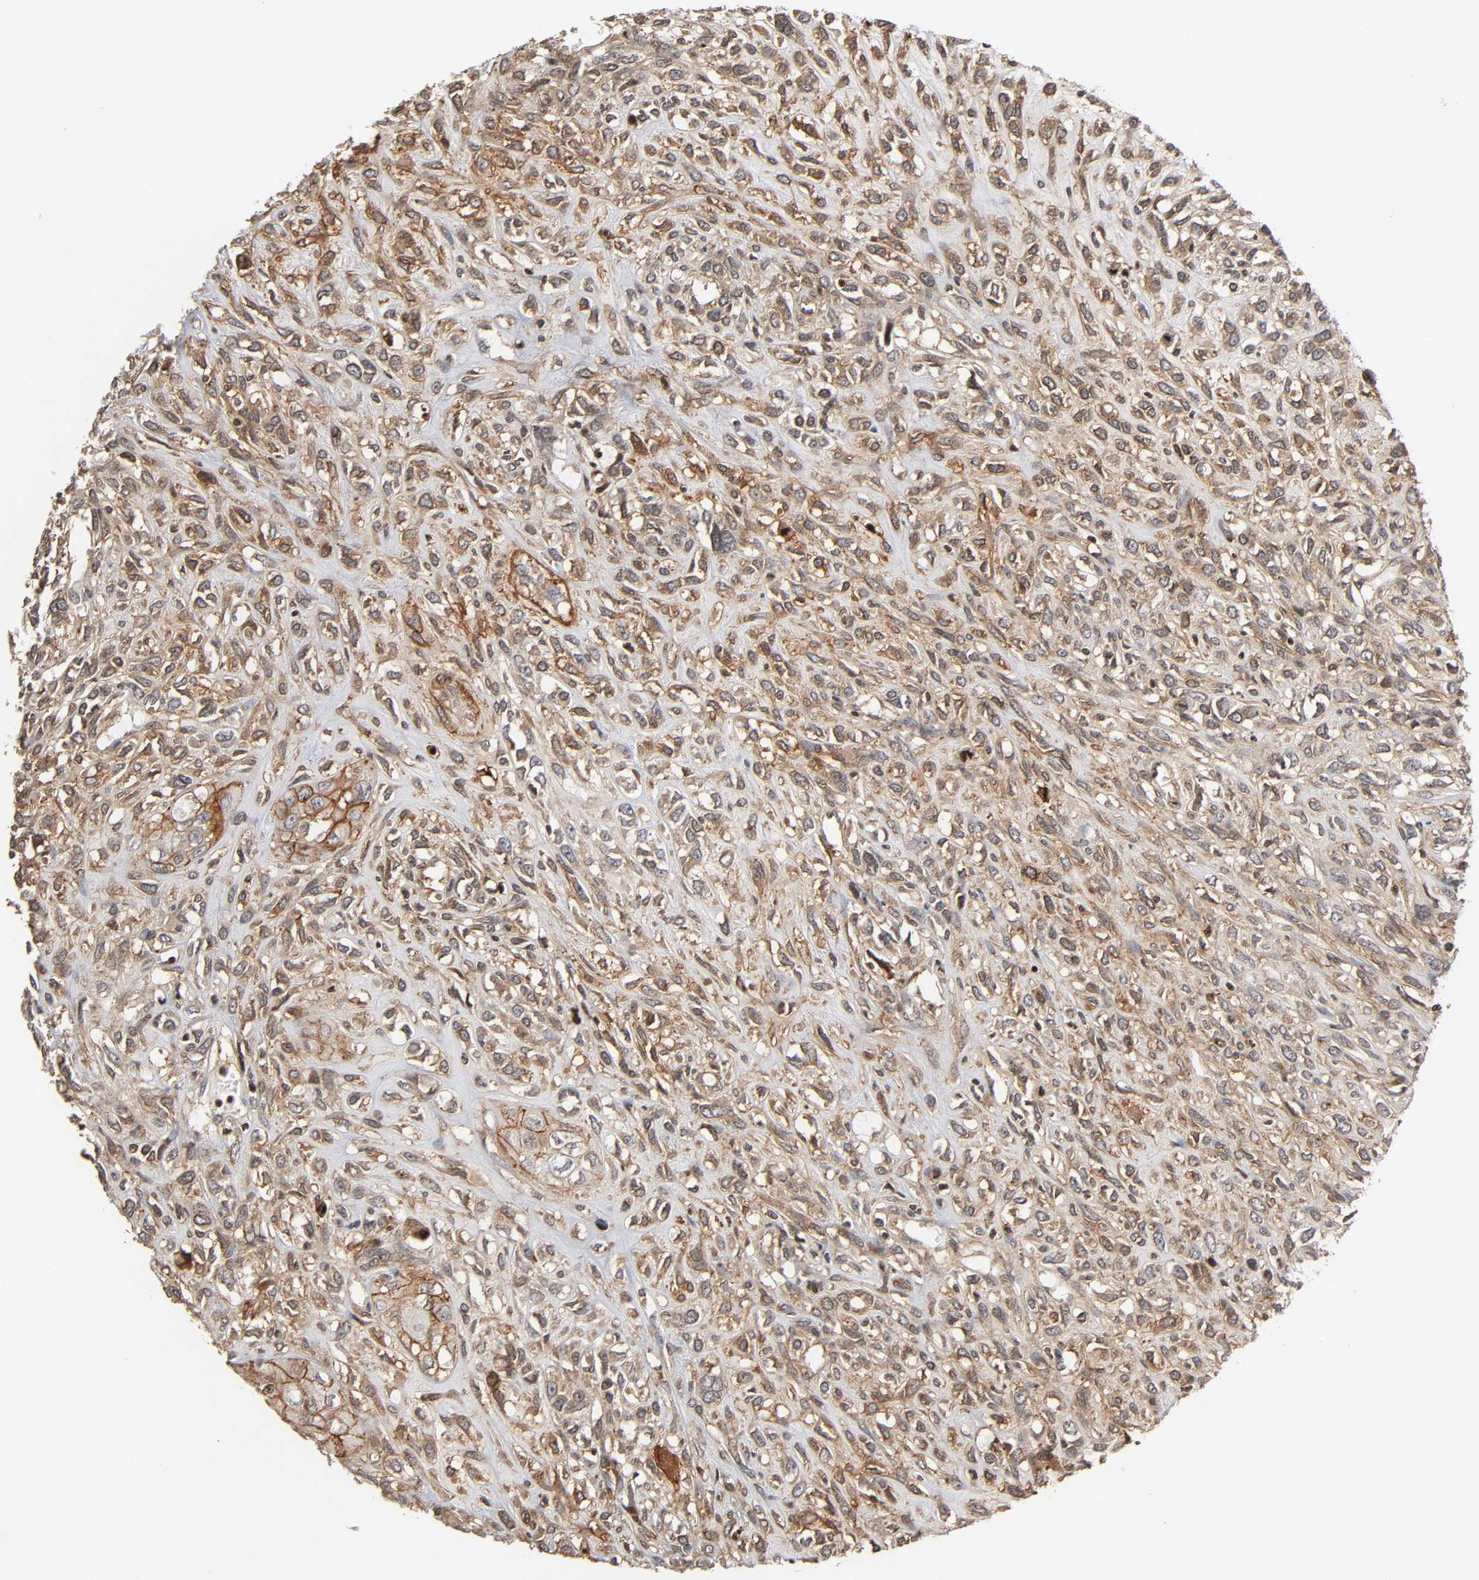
{"staining": {"intensity": "weak", "quantity": ">75%", "location": "cytoplasmic/membranous"}, "tissue": "head and neck cancer", "cell_type": "Tumor cells", "image_type": "cancer", "snomed": [{"axis": "morphology", "description": "Necrosis, NOS"}, {"axis": "morphology", "description": "Neoplasm, malignant, NOS"}, {"axis": "topography", "description": "Salivary gland"}, {"axis": "topography", "description": "Head-Neck"}], "caption": "Head and neck cancer (neoplasm (malignant)) stained with immunohistochemistry exhibits weak cytoplasmic/membranous positivity in about >75% of tumor cells.", "gene": "ITGAV", "patient": {"sex": "male", "age": 43}}